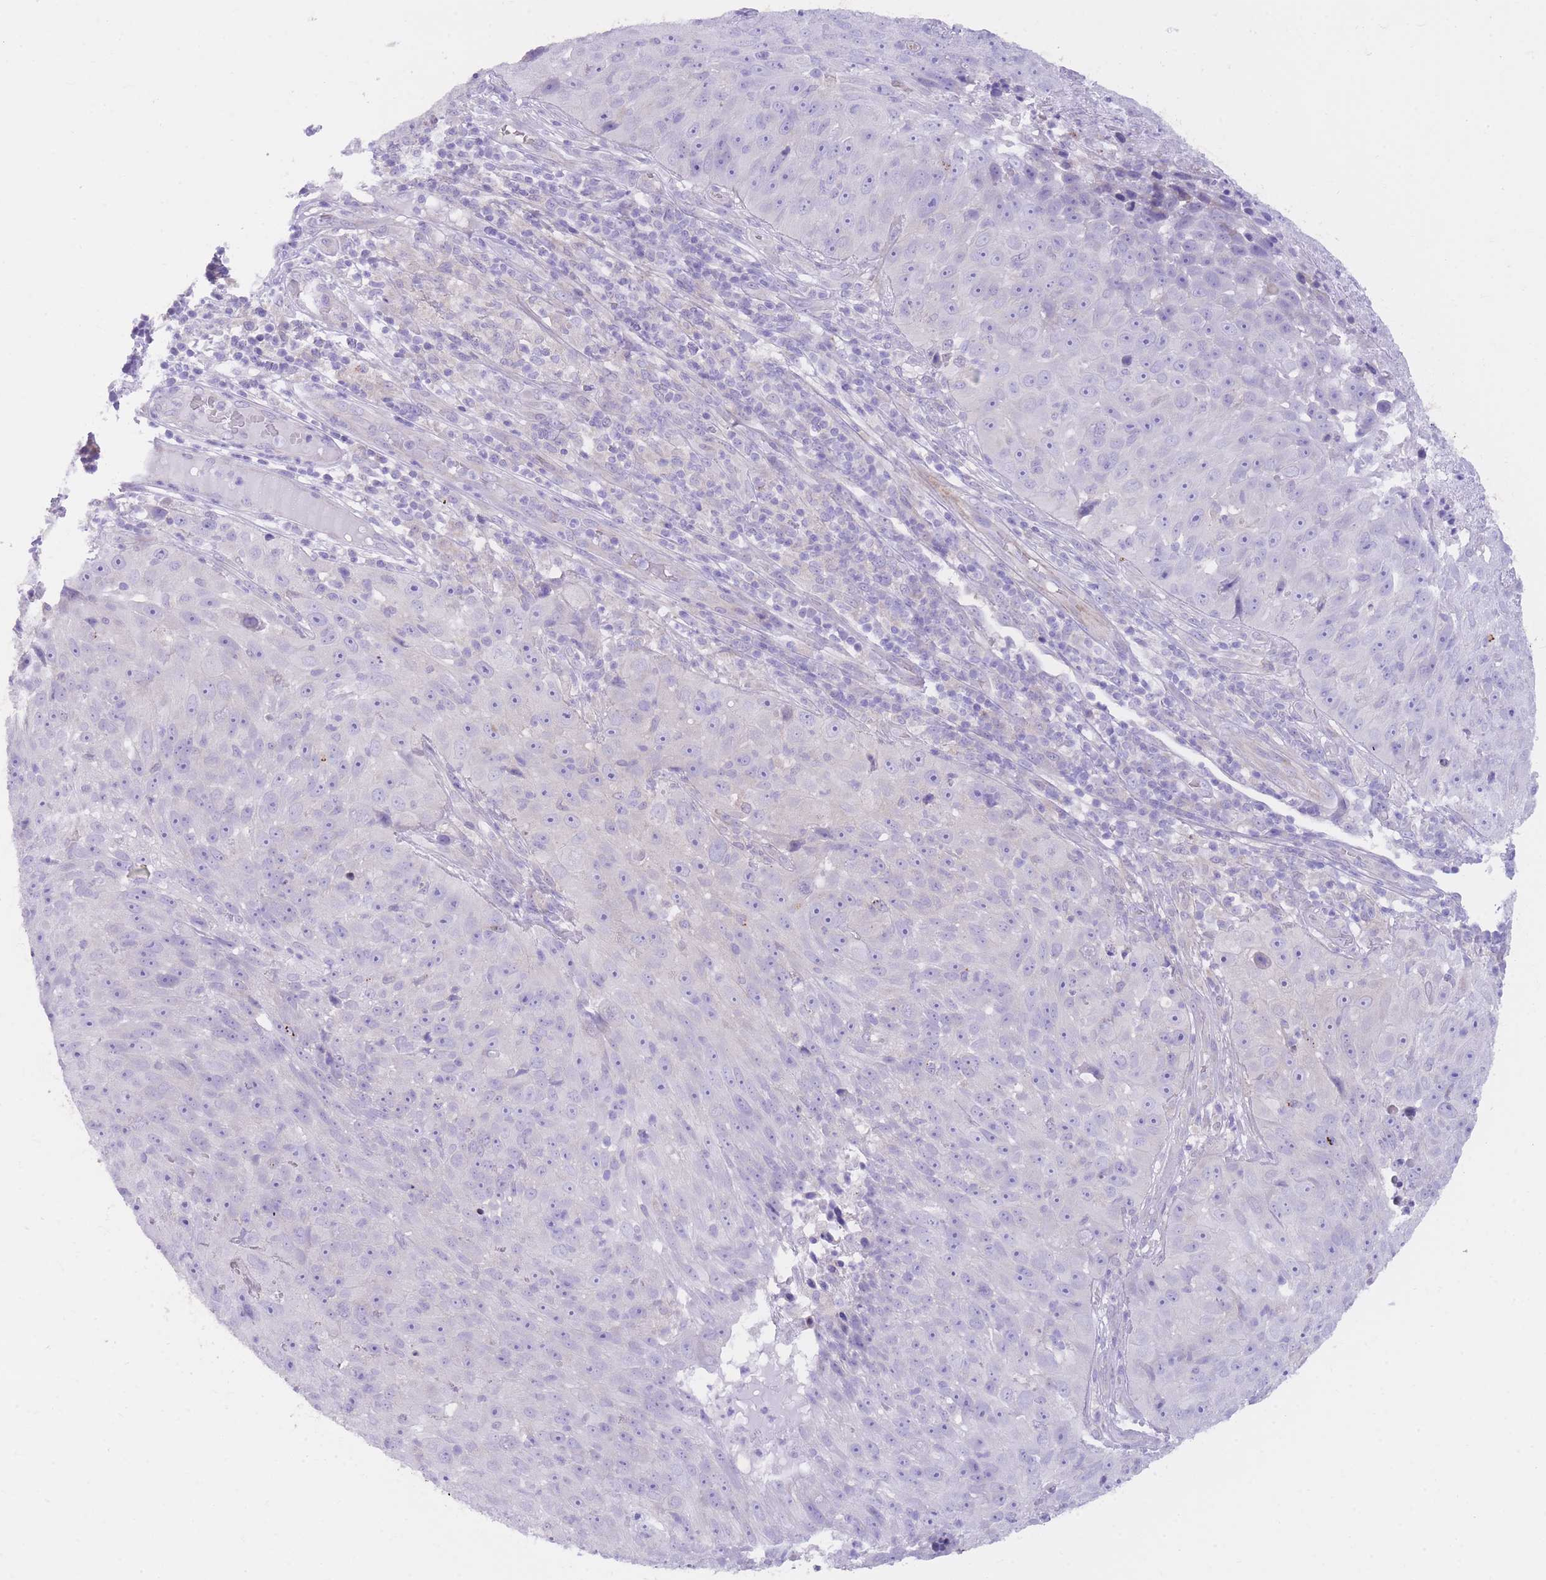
{"staining": {"intensity": "negative", "quantity": "none", "location": "none"}, "tissue": "skin cancer", "cell_type": "Tumor cells", "image_type": "cancer", "snomed": [{"axis": "morphology", "description": "Squamous cell carcinoma, NOS"}, {"axis": "topography", "description": "Skin"}], "caption": "Tumor cells show no significant expression in skin cancer.", "gene": "QTRT1", "patient": {"sex": "female", "age": 87}}